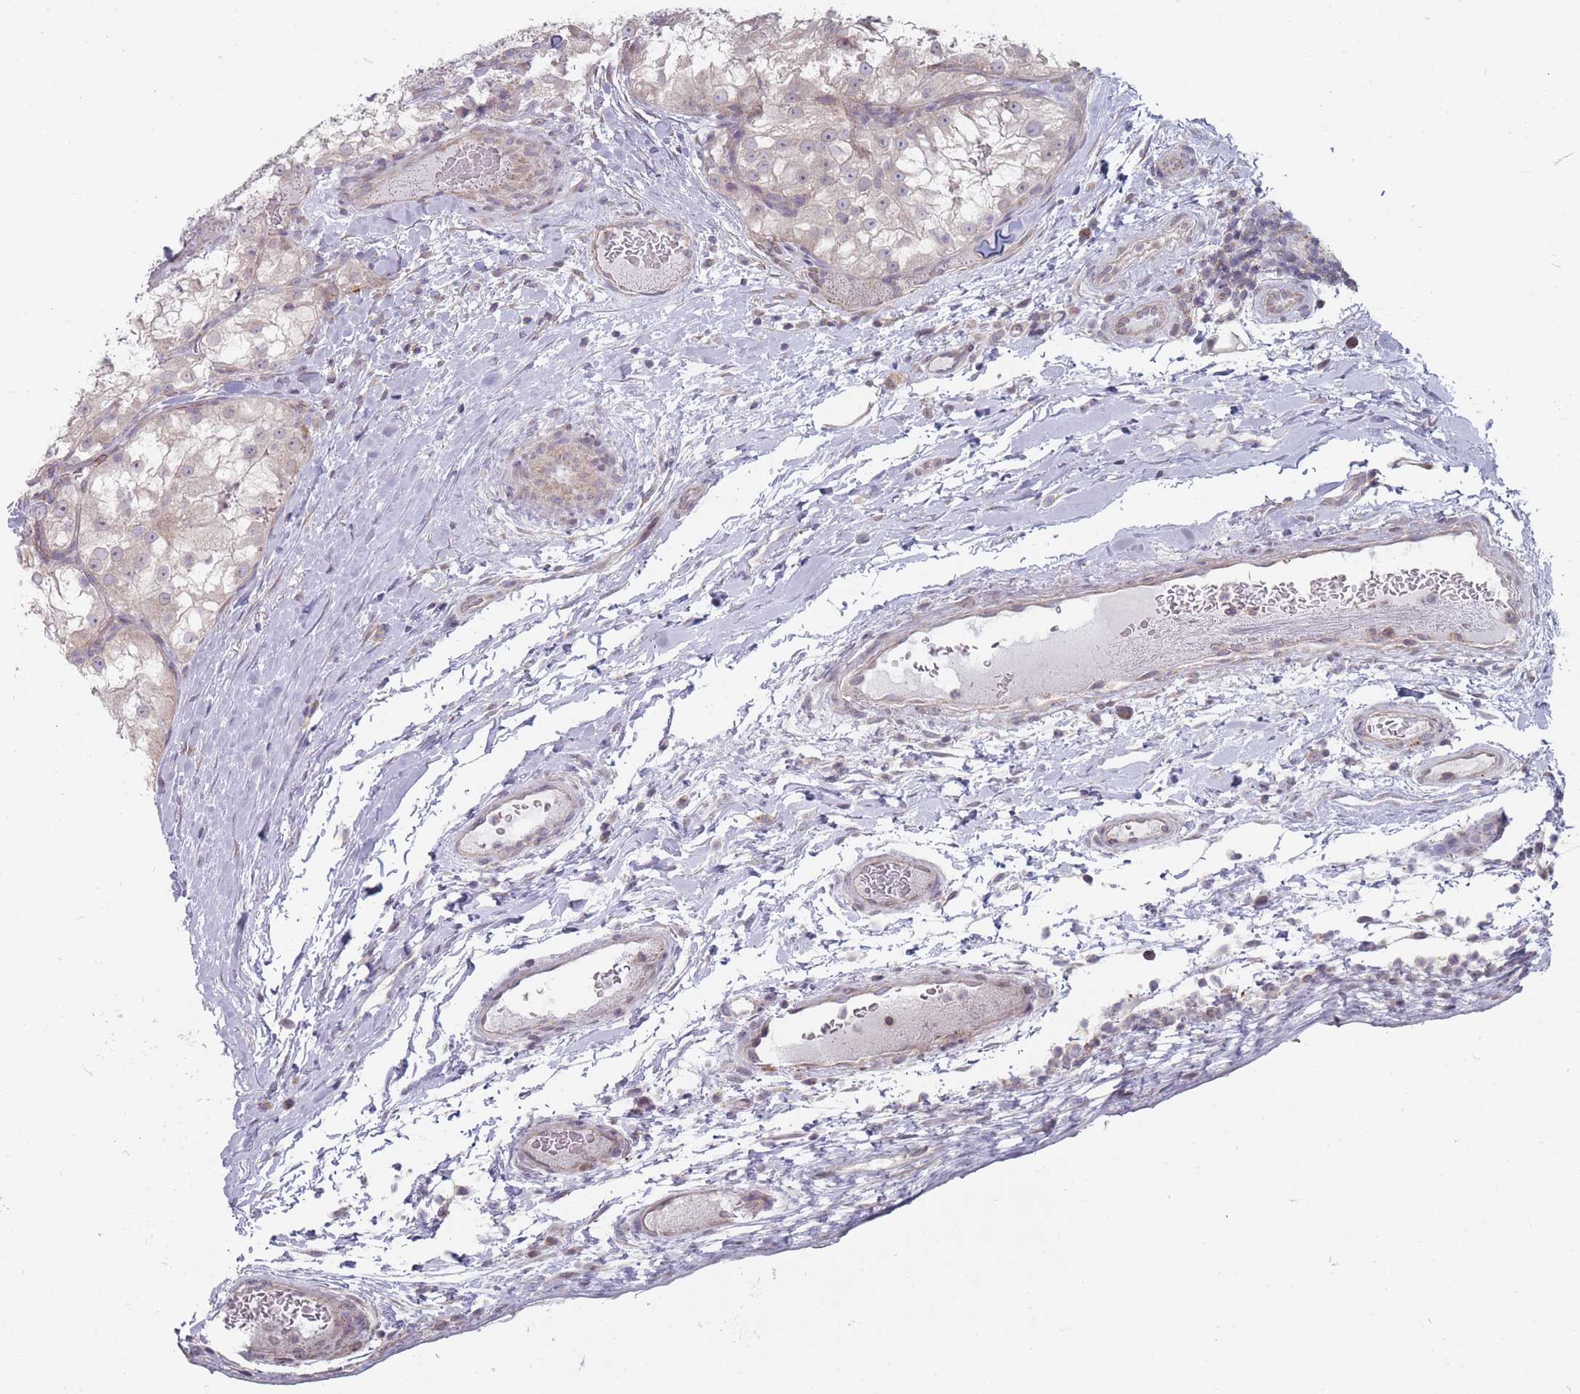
{"staining": {"intensity": "negative", "quantity": "none", "location": "none"}, "tissue": "renal cancer", "cell_type": "Tumor cells", "image_type": "cancer", "snomed": [{"axis": "morphology", "description": "Adenocarcinoma, NOS"}, {"axis": "topography", "description": "Kidney"}], "caption": "This is an IHC micrograph of renal cancer. There is no staining in tumor cells.", "gene": "PCDH12", "patient": {"sex": "female", "age": 72}}